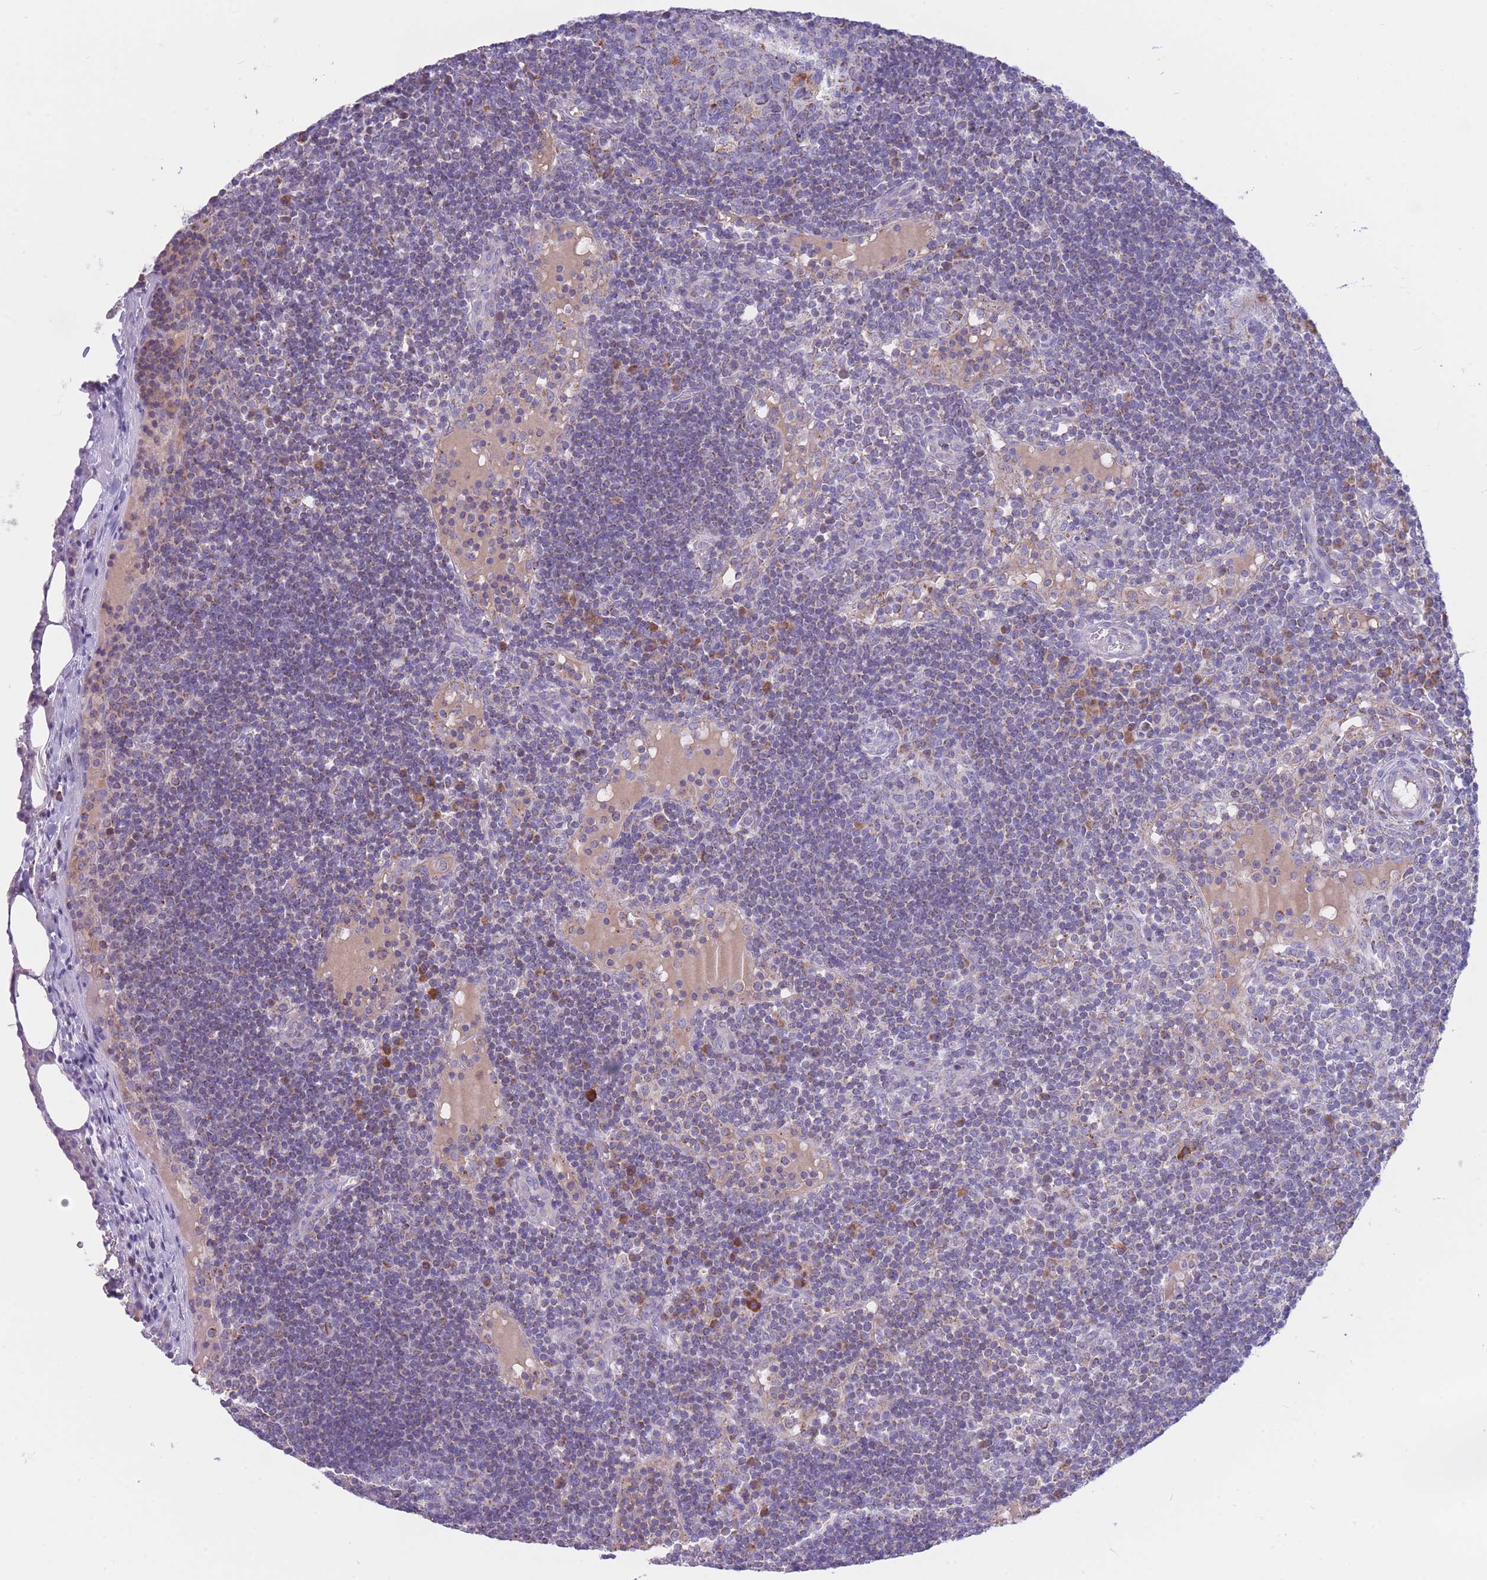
{"staining": {"intensity": "moderate", "quantity": "<25%", "location": "cytoplasmic/membranous"}, "tissue": "lymph node", "cell_type": "Germinal center cells", "image_type": "normal", "snomed": [{"axis": "morphology", "description": "Normal tissue, NOS"}, {"axis": "topography", "description": "Lymph node"}], "caption": "High-magnification brightfield microscopy of unremarkable lymph node stained with DAB (brown) and counterstained with hematoxylin (blue). germinal center cells exhibit moderate cytoplasmic/membranous positivity is appreciated in about<25% of cells.", "gene": "NANP", "patient": {"sex": "male", "age": 53}}